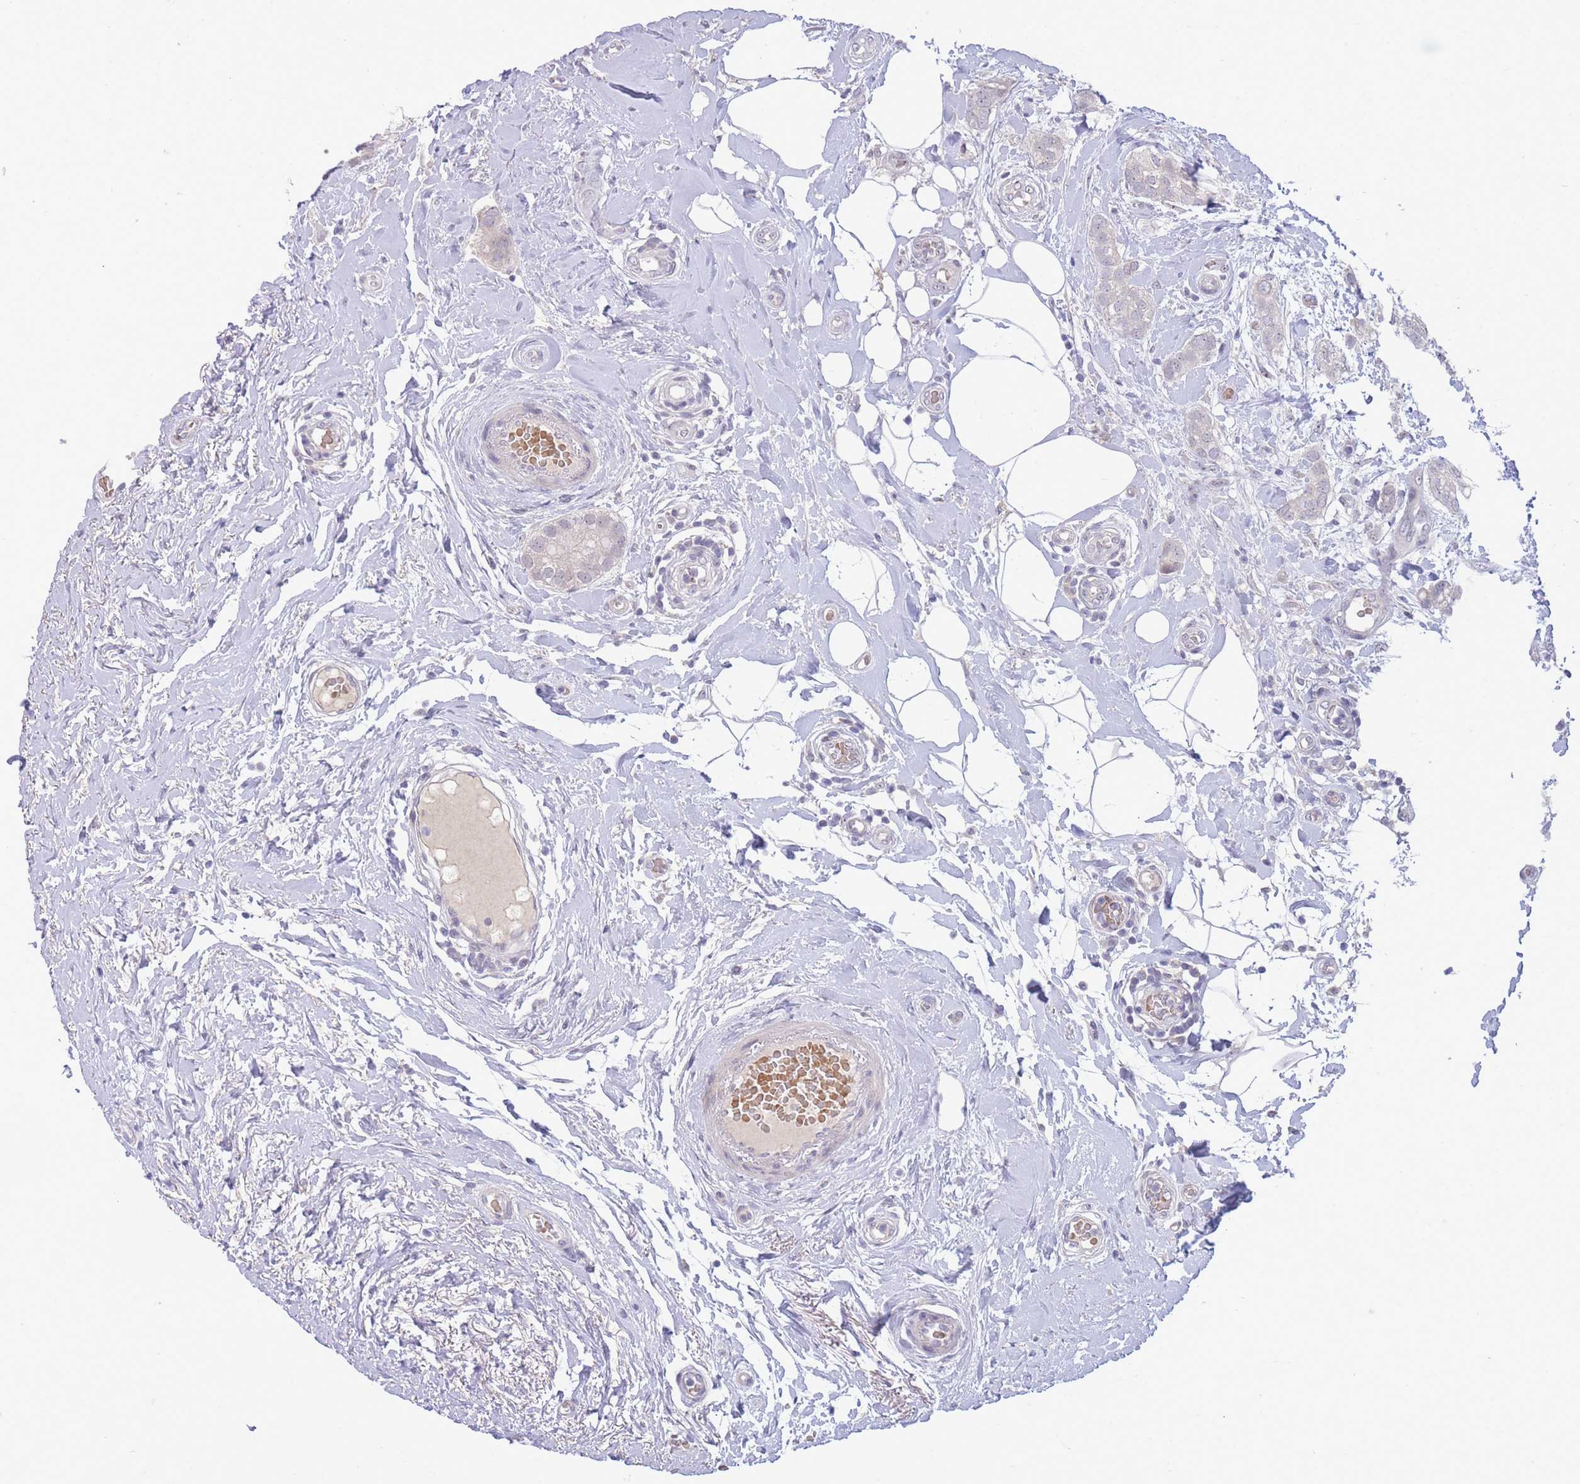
{"staining": {"intensity": "weak", "quantity": "<25%", "location": "nuclear"}, "tissue": "breast cancer", "cell_type": "Tumor cells", "image_type": "cancer", "snomed": [{"axis": "morphology", "description": "Duct carcinoma"}, {"axis": "topography", "description": "Breast"}], "caption": "A photomicrograph of breast cancer (invasive ductal carcinoma) stained for a protein displays no brown staining in tumor cells.", "gene": "FBXO46", "patient": {"sex": "female", "age": 73}}